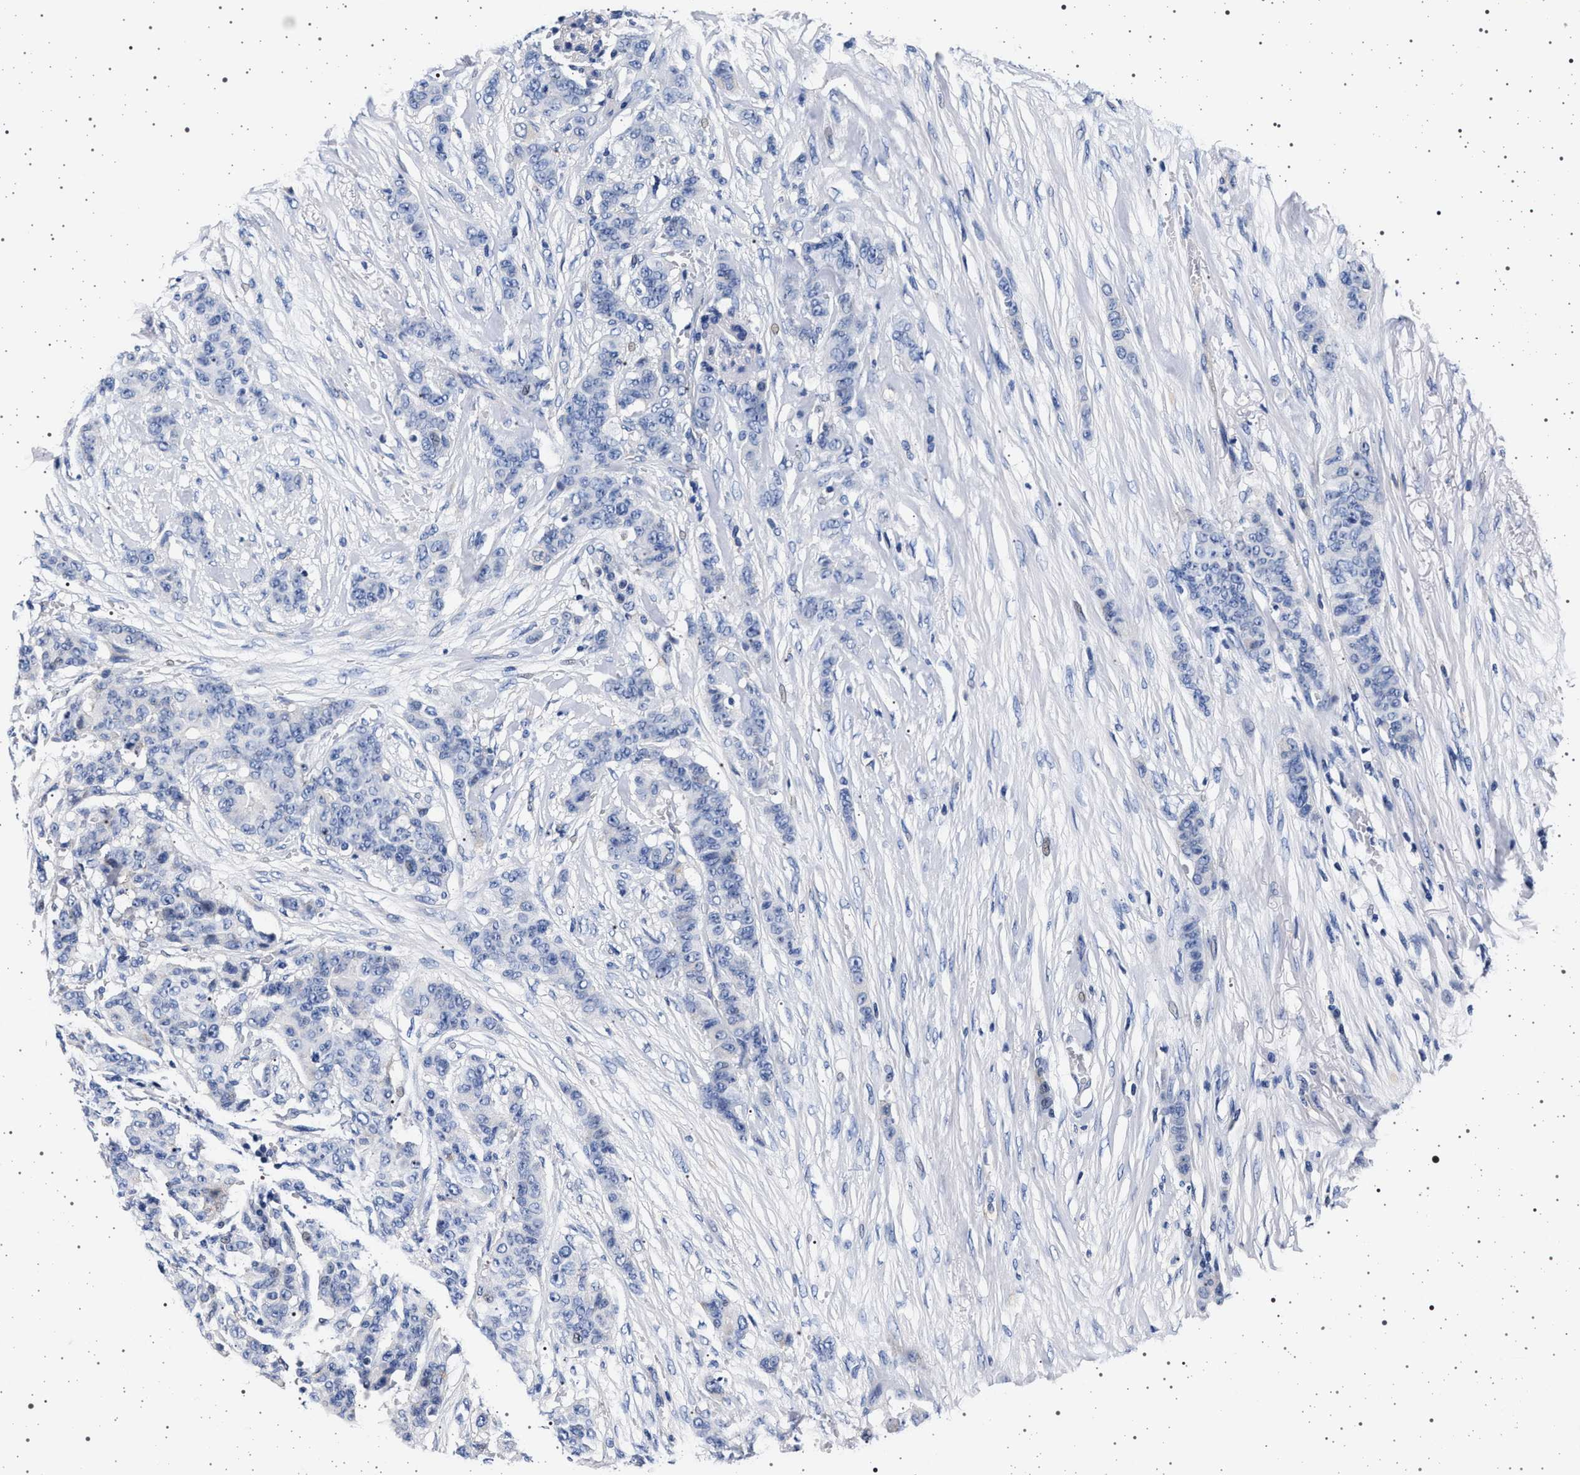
{"staining": {"intensity": "negative", "quantity": "none", "location": "none"}, "tissue": "breast cancer", "cell_type": "Tumor cells", "image_type": "cancer", "snomed": [{"axis": "morphology", "description": "Duct carcinoma"}, {"axis": "topography", "description": "Breast"}], "caption": "Breast cancer was stained to show a protein in brown. There is no significant expression in tumor cells.", "gene": "SLC9A1", "patient": {"sex": "female", "age": 40}}